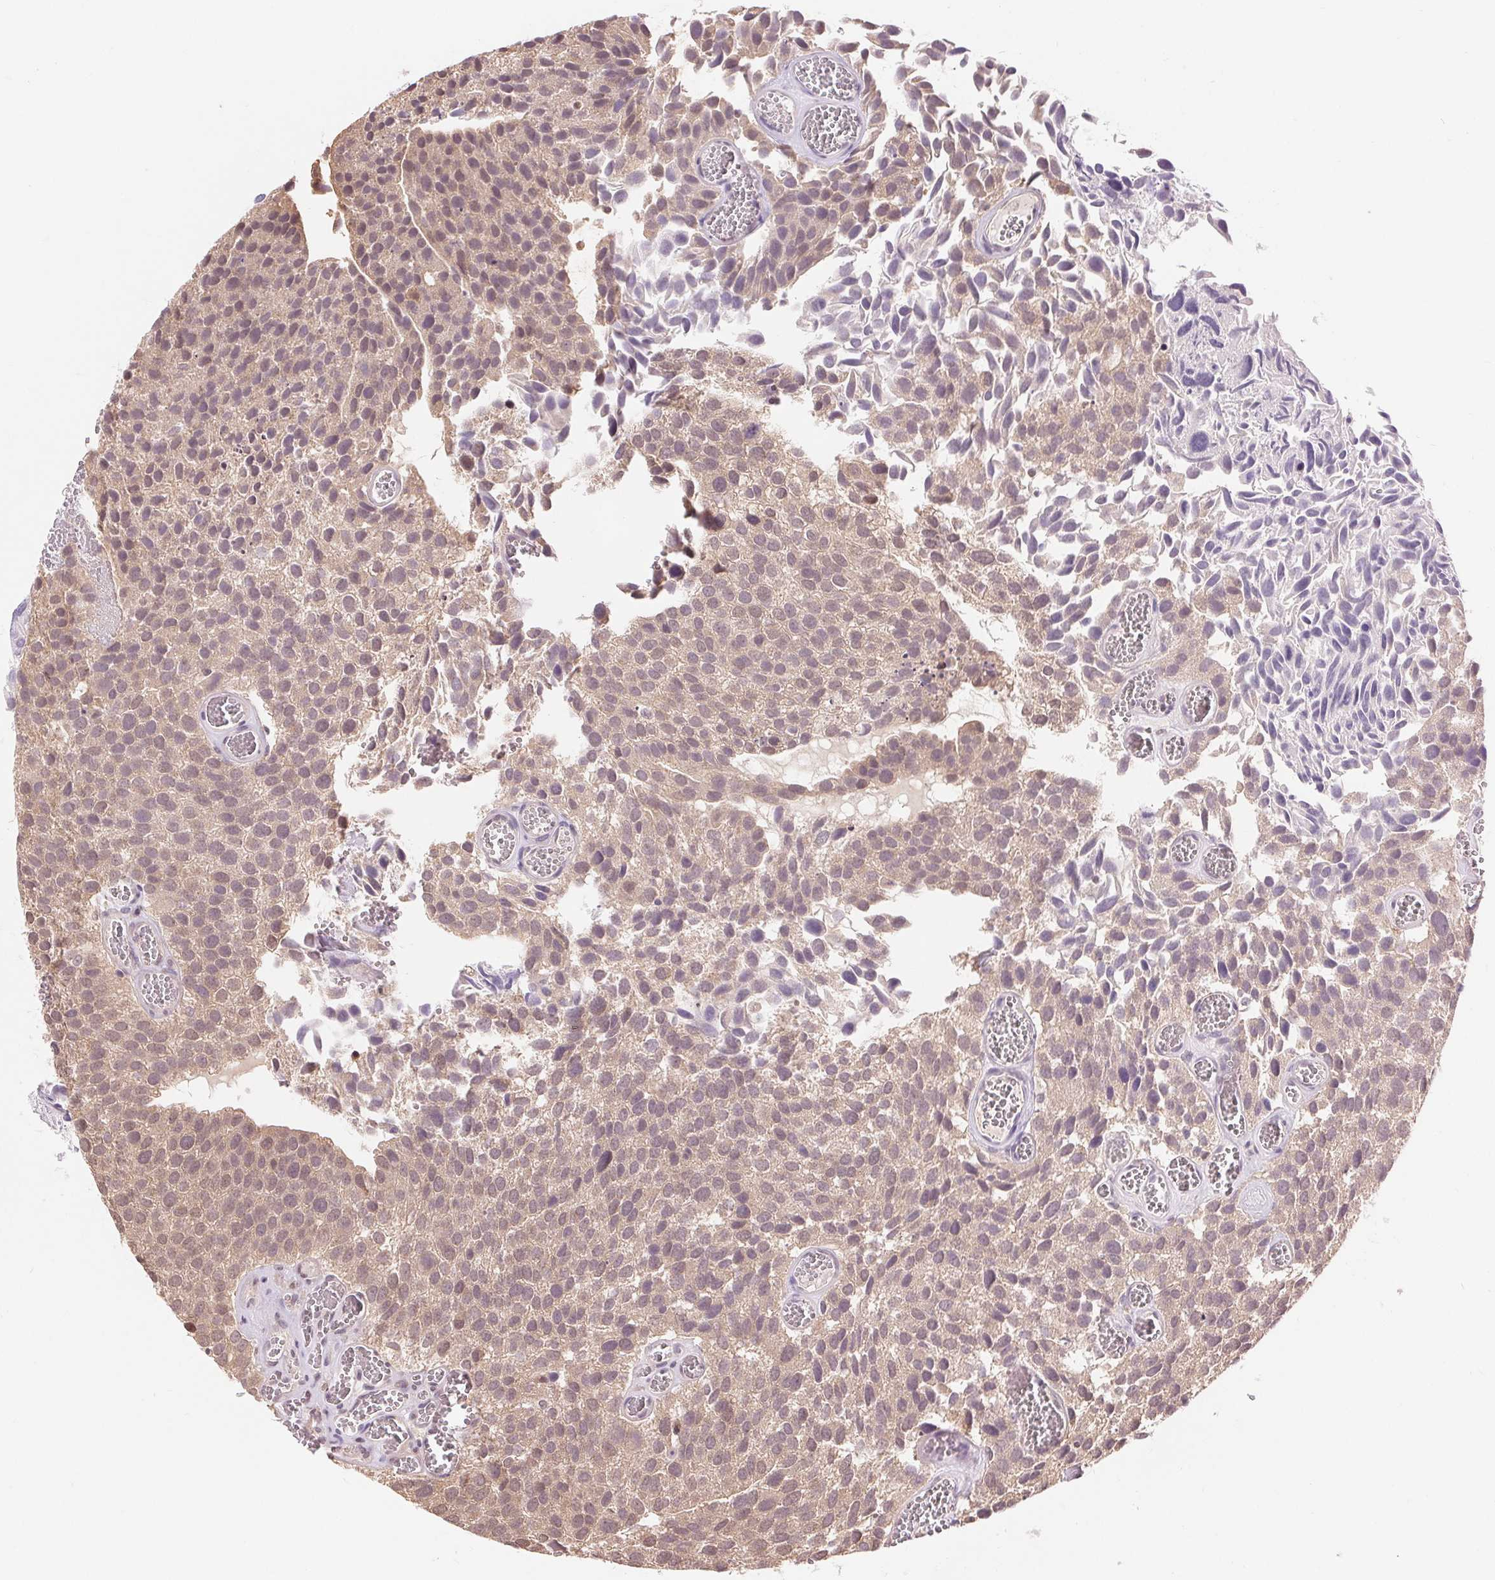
{"staining": {"intensity": "weak", "quantity": ">75%", "location": "nuclear"}, "tissue": "urothelial cancer", "cell_type": "Tumor cells", "image_type": "cancer", "snomed": [{"axis": "morphology", "description": "Urothelial carcinoma, Low grade"}, {"axis": "topography", "description": "Urinary bladder"}], "caption": "Urothelial cancer was stained to show a protein in brown. There is low levels of weak nuclear staining in approximately >75% of tumor cells.", "gene": "TMEM273", "patient": {"sex": "female", "age": 69}}